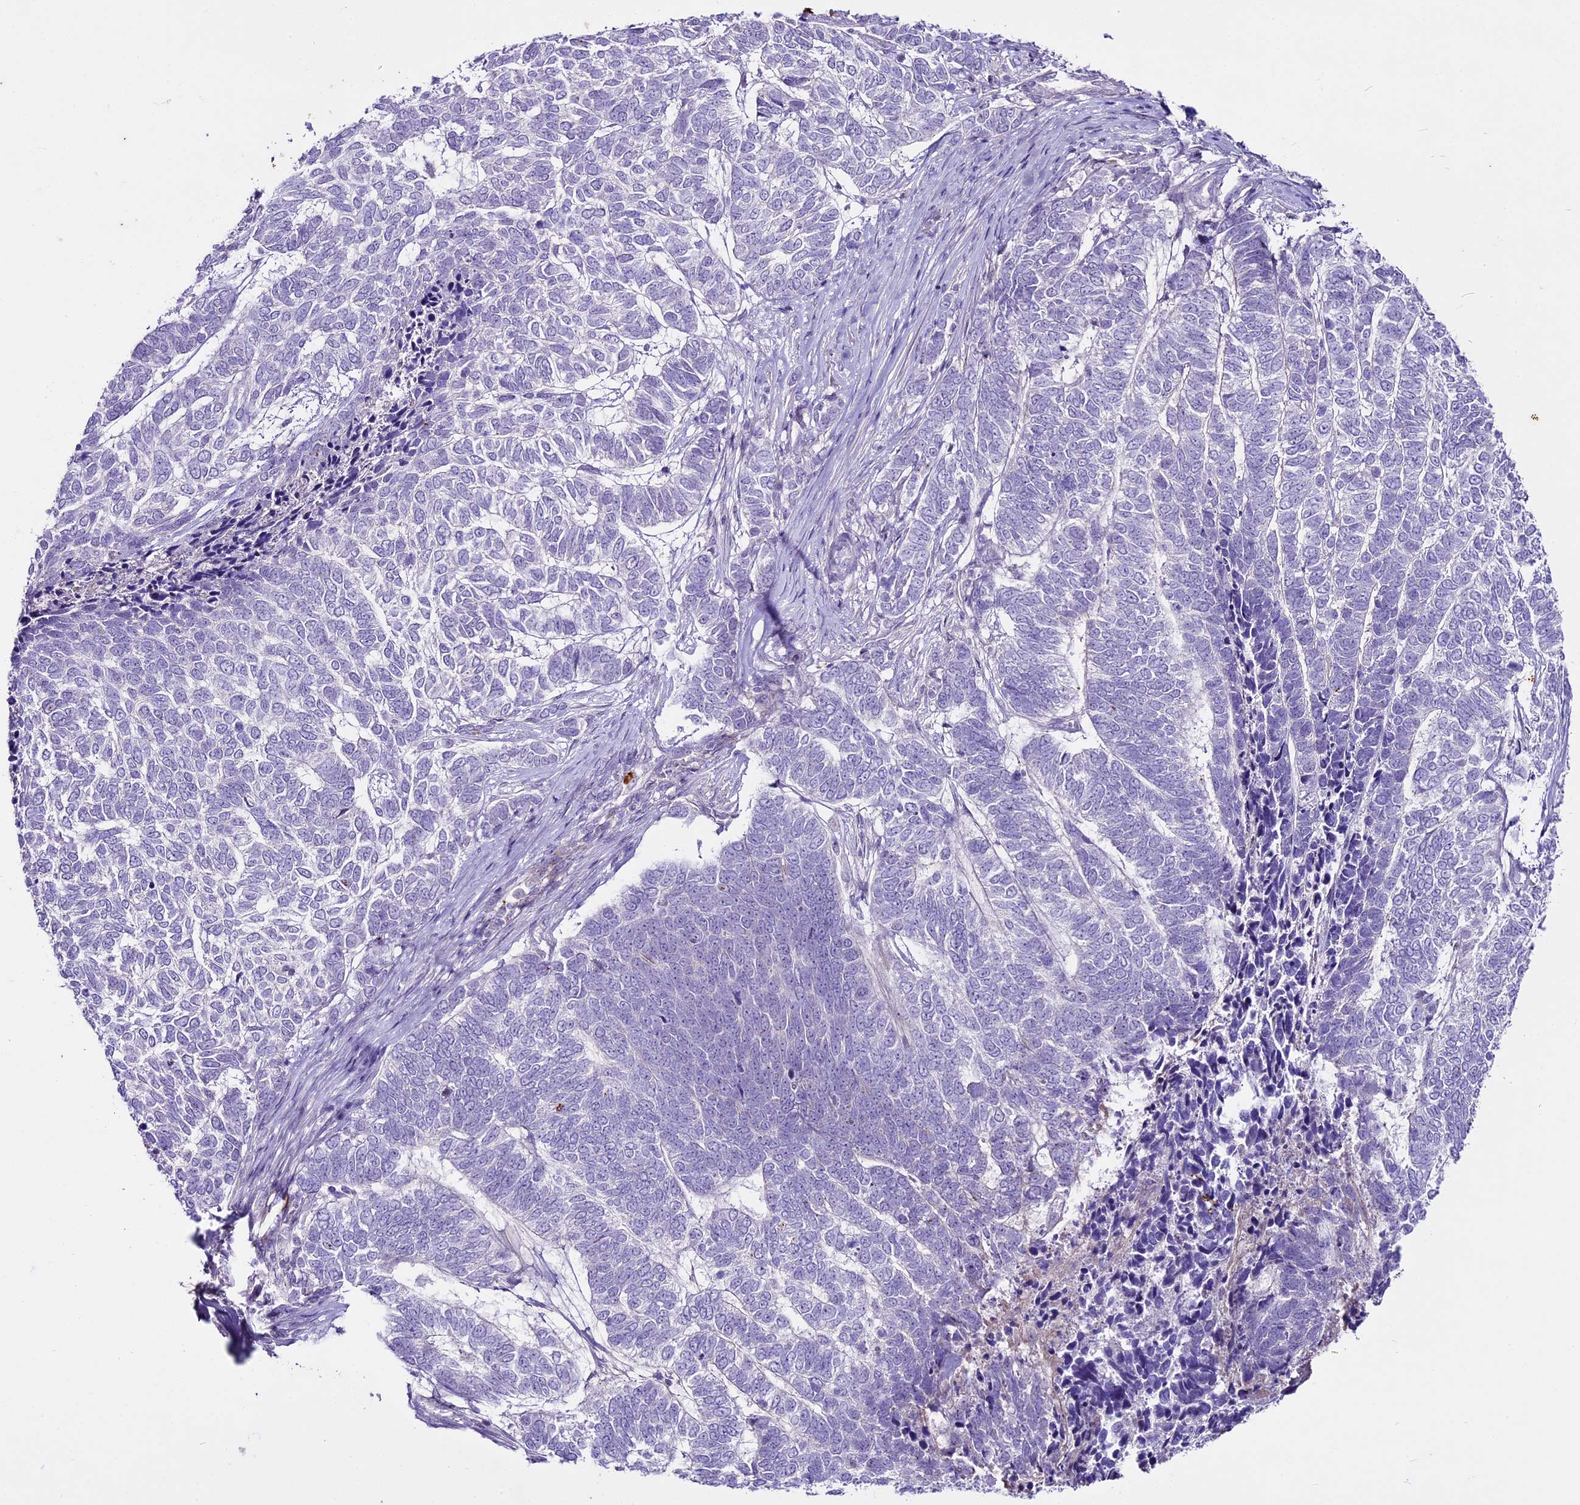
{"staining": {"intensity": "negative", "quantity": "none", "location": "none"}, "tissue": "skin cancer", "cell_type": "Tumor cells", "image_type": "cancer", "snomed": [{"axis": "morphology", "description": "Basal cell carcinoma"}, {"axis": "topography", "description": "Skin"}], "caption": "Human skin cancer stained for a protein using immunohistochemistry (IHC) demonstrates no expression in tumor cells.", "gene": "SUSD3", "patient": {"sex": "female", "age": 65}}